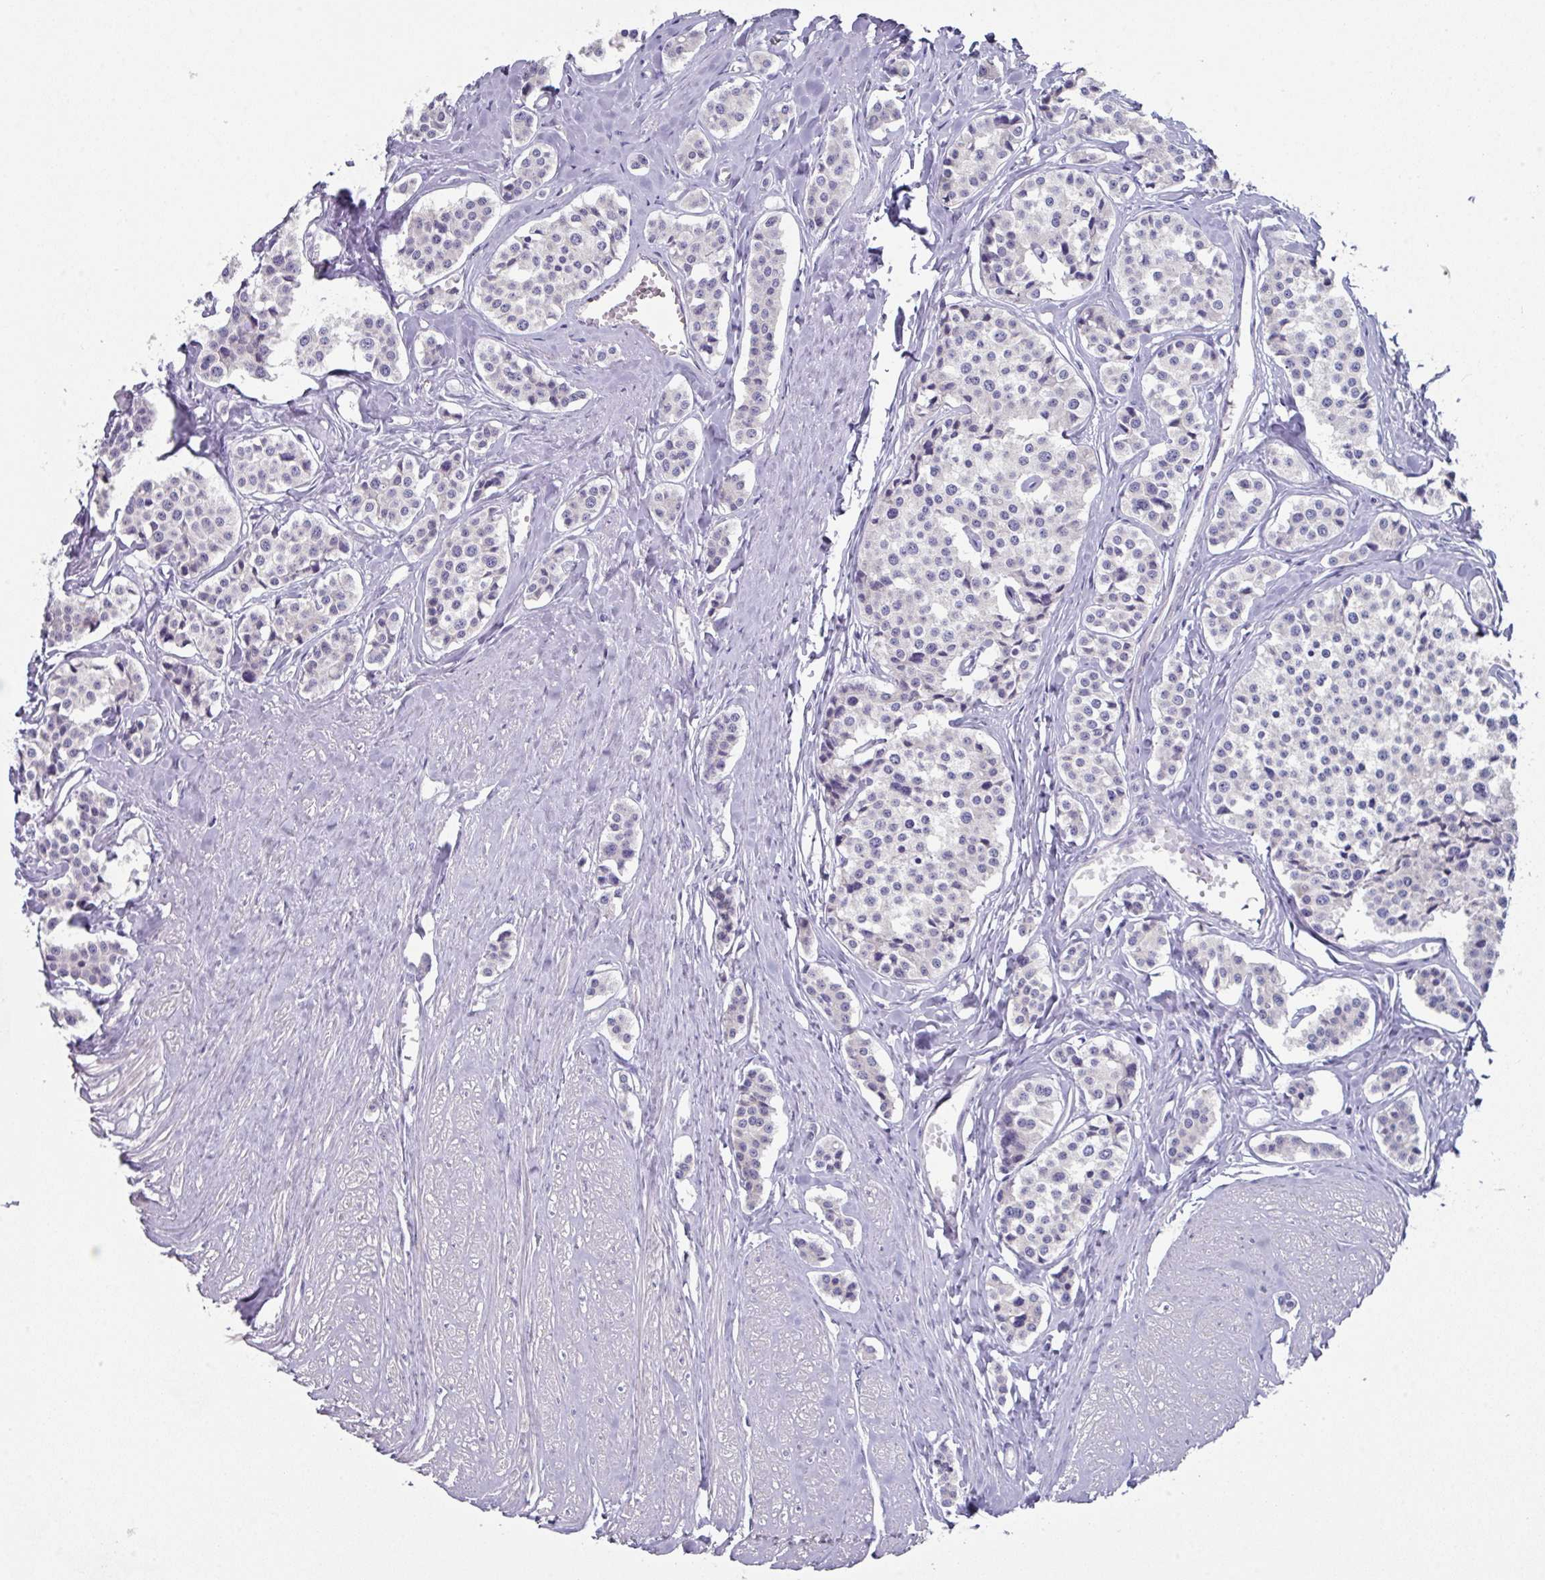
{"staining": {"intensity": "negative", "quantity": "none", "location": "none"}, "tissue": "carcinoid", "cell_type": "Tumor cells", "image_type": "cancer", "snomed": [{"axis": "morphology", "description": "Carcinoid, malignant, NOS"}, {"axis": "topography", "description": "Small intestine"}], "caption": "This image is of malignant carcinoid stained with IHC to label a protein in brown with the nuclei are counter-stained blue. There is no positivity in tumor cells.", "gene": "DCAF12L2", "patient": {"sex": "male", "age": 60}}